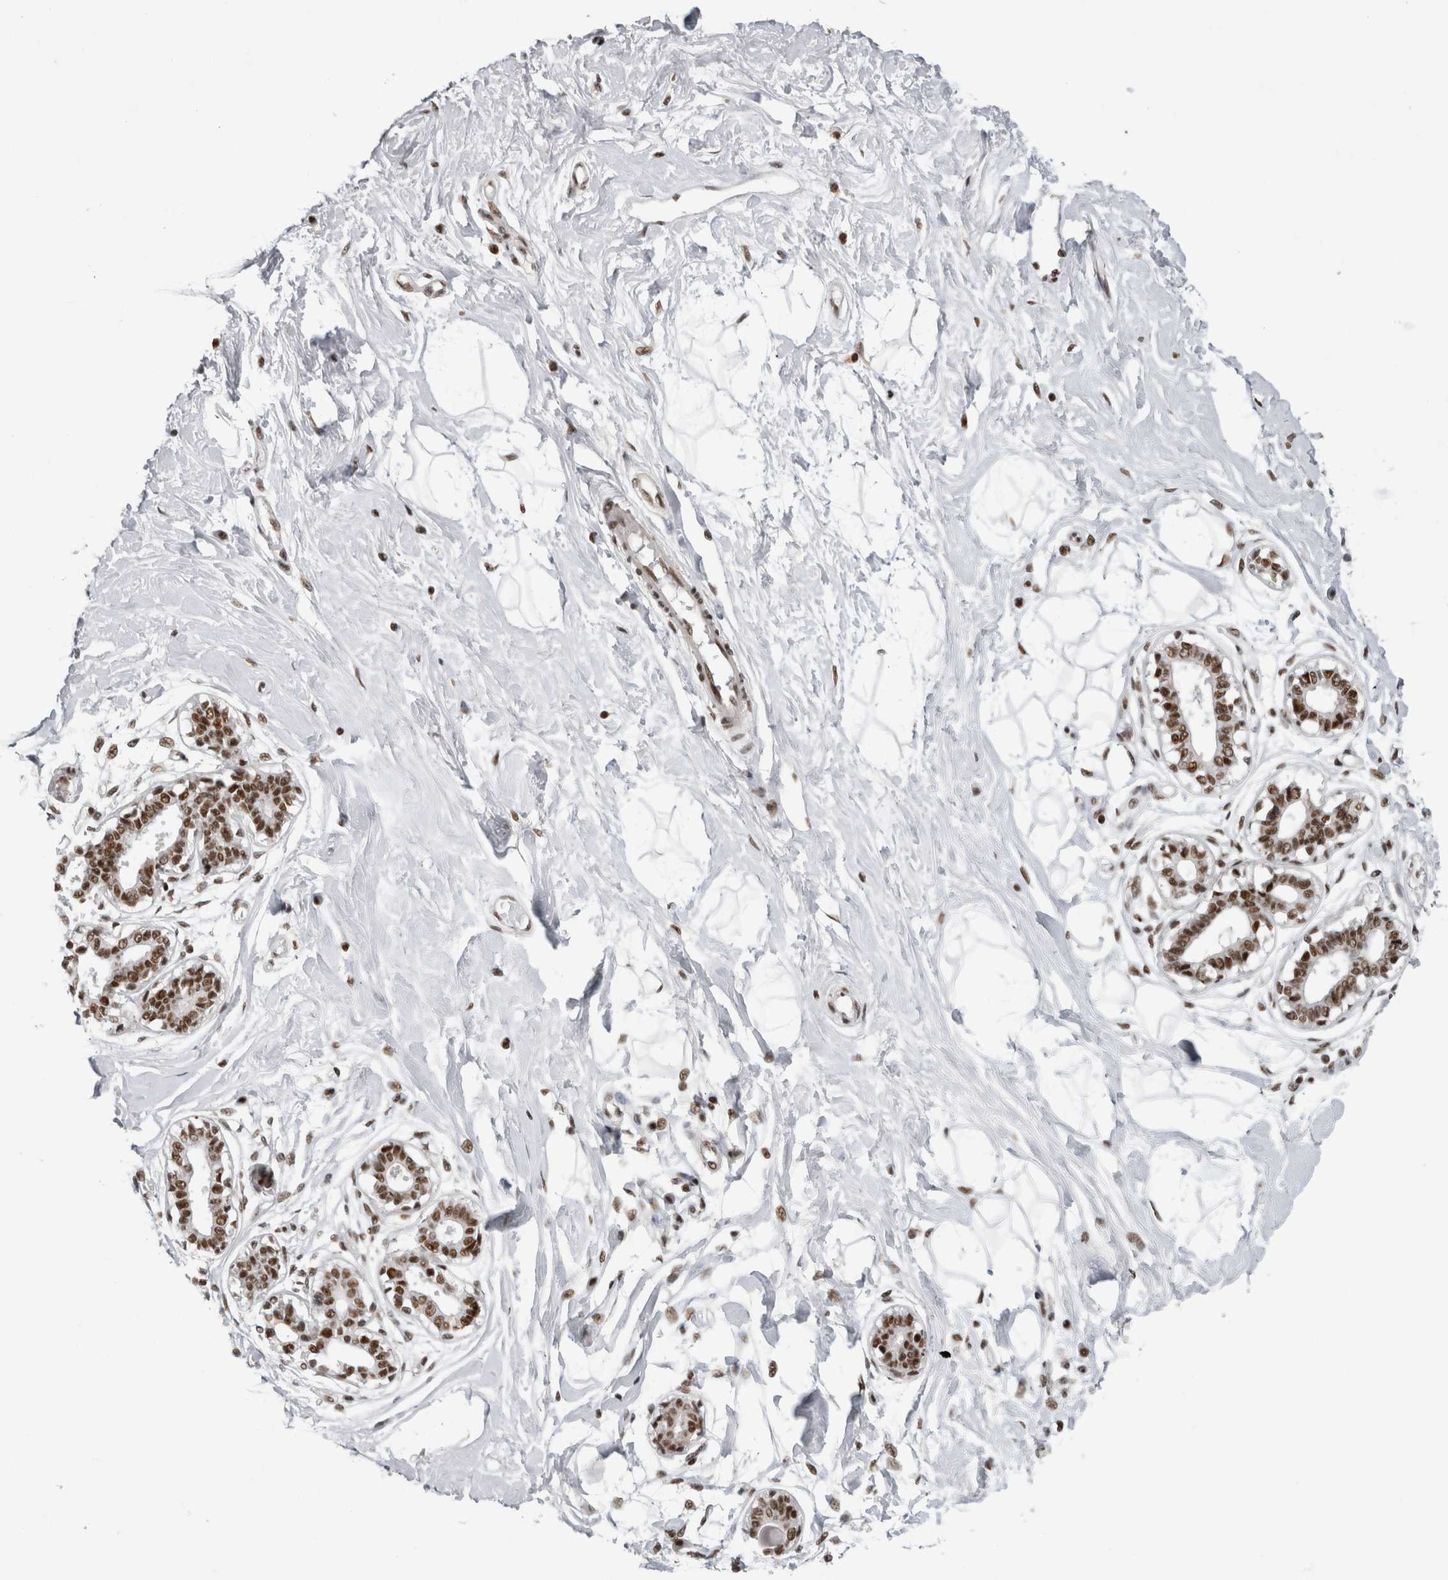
{"staining": {"intensity": "negative", "quantity": "none", "location": "none"}, "tissue": "breast", "cell_type": "Adipocytes", "image_type": "normal", "snomed": [{"axis": "morphology", "description": "Normal tissue, NOS"}, {"axis": "topography", "description": "Breast"}], "caption": "Immunohistochemistry (IHC) micrograph of unremarkable human breast stained for a protein (brown), which shows no positivity in adipocytes.", "gene": "CDK11A", "patient": {"sex": "female", "age": 45}}